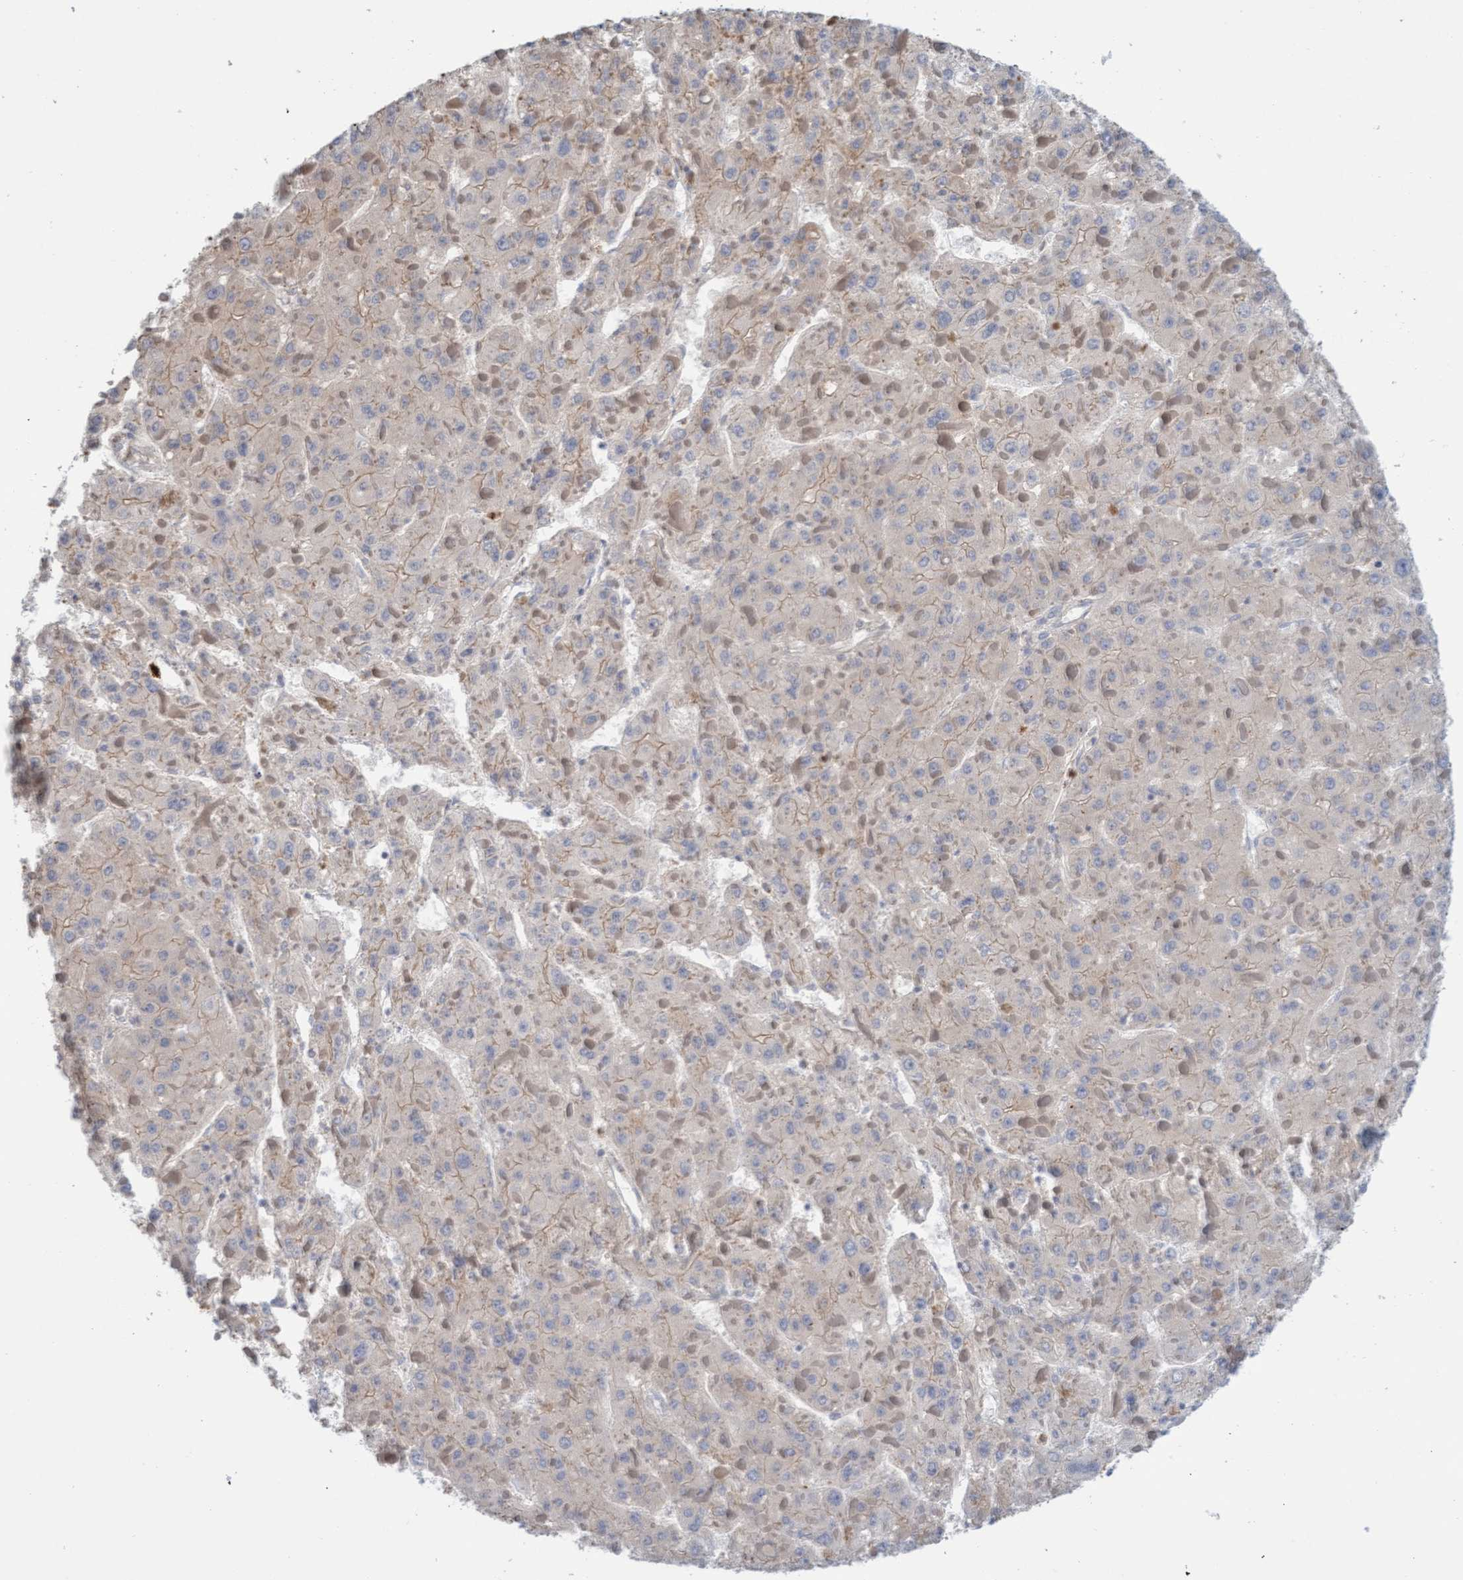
{"staining": {"intensity": "weak", "quantity": ">75%", "location": "cytoplasmic/membranous"}, "tissue": "liver cancer", "cell_type": "Tumor cells", "image_type": "cancer", "snomed": [{"axis": "morphology", "description": "Carcinoma, Hepatocellular, NOS"}, {"axis": "topography", "description": "Liver"}], "caption": "Liver cancer (hepatocellular carcinoma) stained with a brown dye shows weak cytoplasmic/membranous positive staining in about >75% of tumor cells.", "gene": "MMP8", "patient": {"sex": "female", "age": 73}}